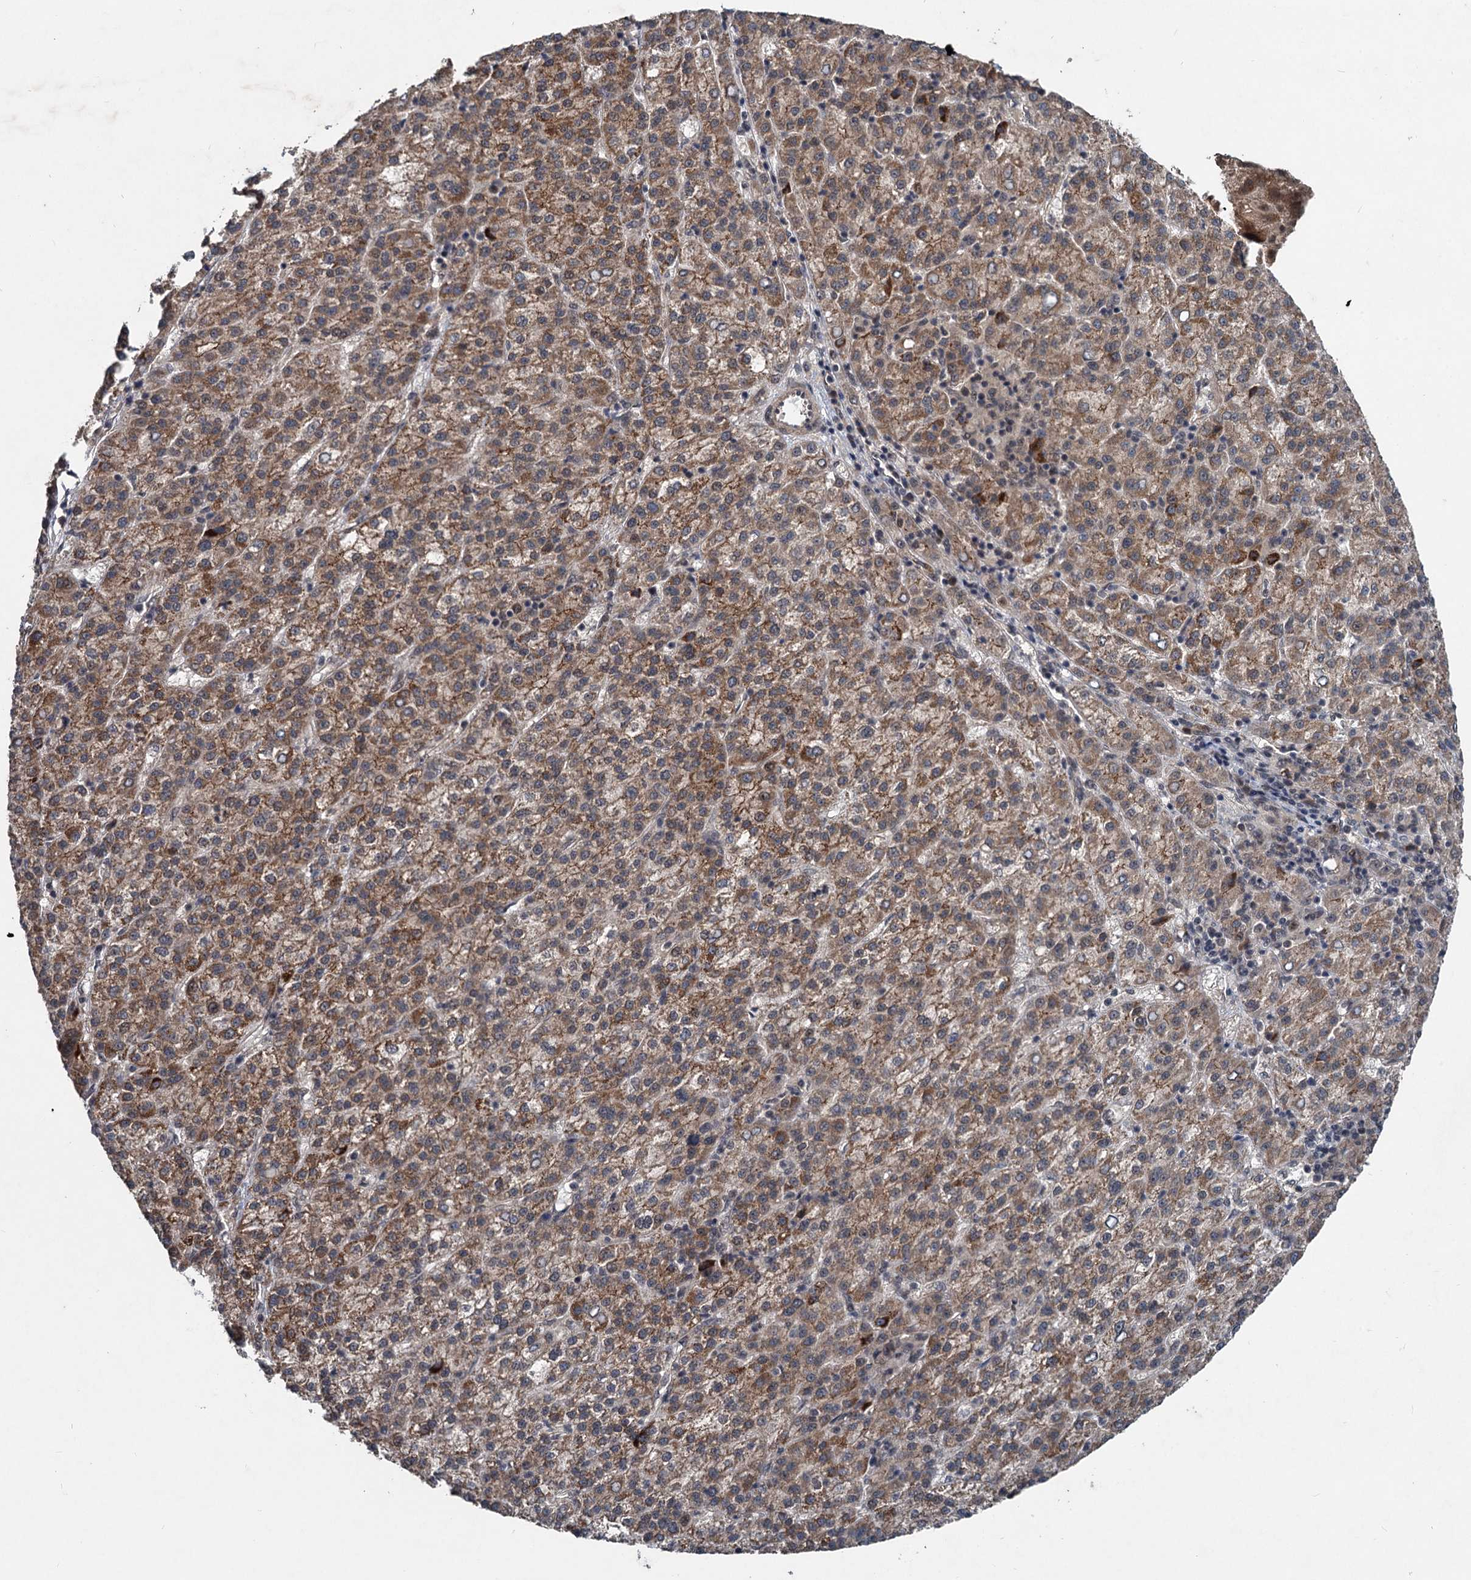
{"staining": {"intensity": "moderate", "quantity": "25%-75%", "location": "cytoplasmic/membranous"}, "tissue": "liver cancer", "cell_type": "Tumor cells", "image_type": "cancer", "snomed": [{"axis": "morphology", "description": "Carcinoma, Hepatocellular, NOS"}, {"axis": "topography", "description": "Liver"}], "caption": "IHC staining of liver cancer, which exhibits medium levels of moderate cytoplasmic/membranous positivity in approximately 25%-75% of tumor cells indicating moderate cytoplasmic/membranous protein expression. The staining was performed using DAB (brown) for protein detection and nuclei were counterstained in hematoxylin (blue).", "gene": "RITA1", "patient": {"sex": "female", "age": 58}}